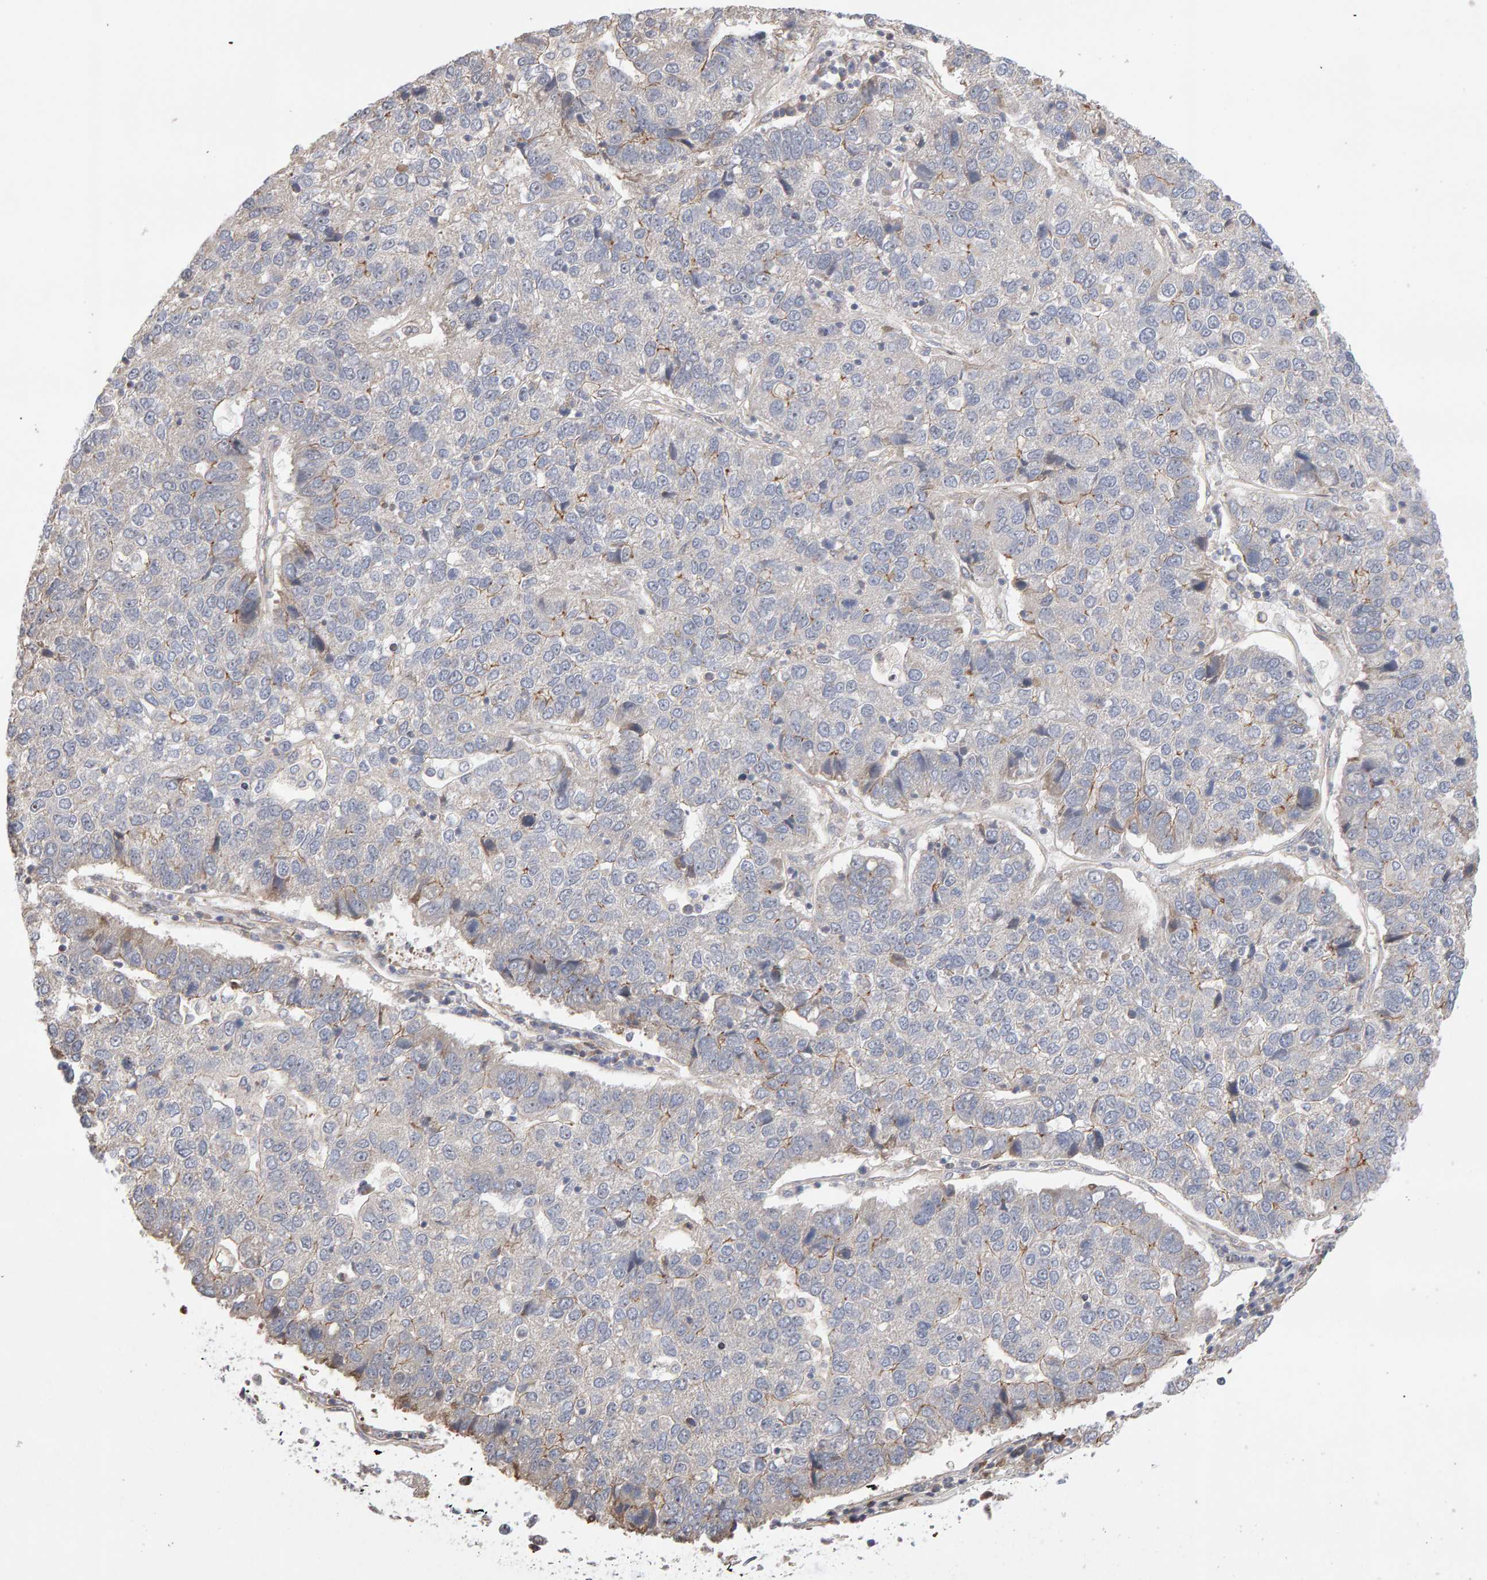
{"staining": {"intensity": "moderate", "quantity": "<25%", "location": "cytoplasmic/membranous"}, "tissue": "pancreatic cancer", "cell_type": "Tumor cells", "image_type": "cancer", "snomed": [{"axis": "morphology", "description": "Adenocarcinoma, NOS"}, {"axis": "topography", "description": "Pancreas"}], "caption": "Protein staining reveals moderate cytoplasmic/membranous staining in about <25% of tumor cells in pancreatic cancer (adenocarcinoma).", "gene": "LZTS1", "patient": {"sex": "female", "age": 61}}